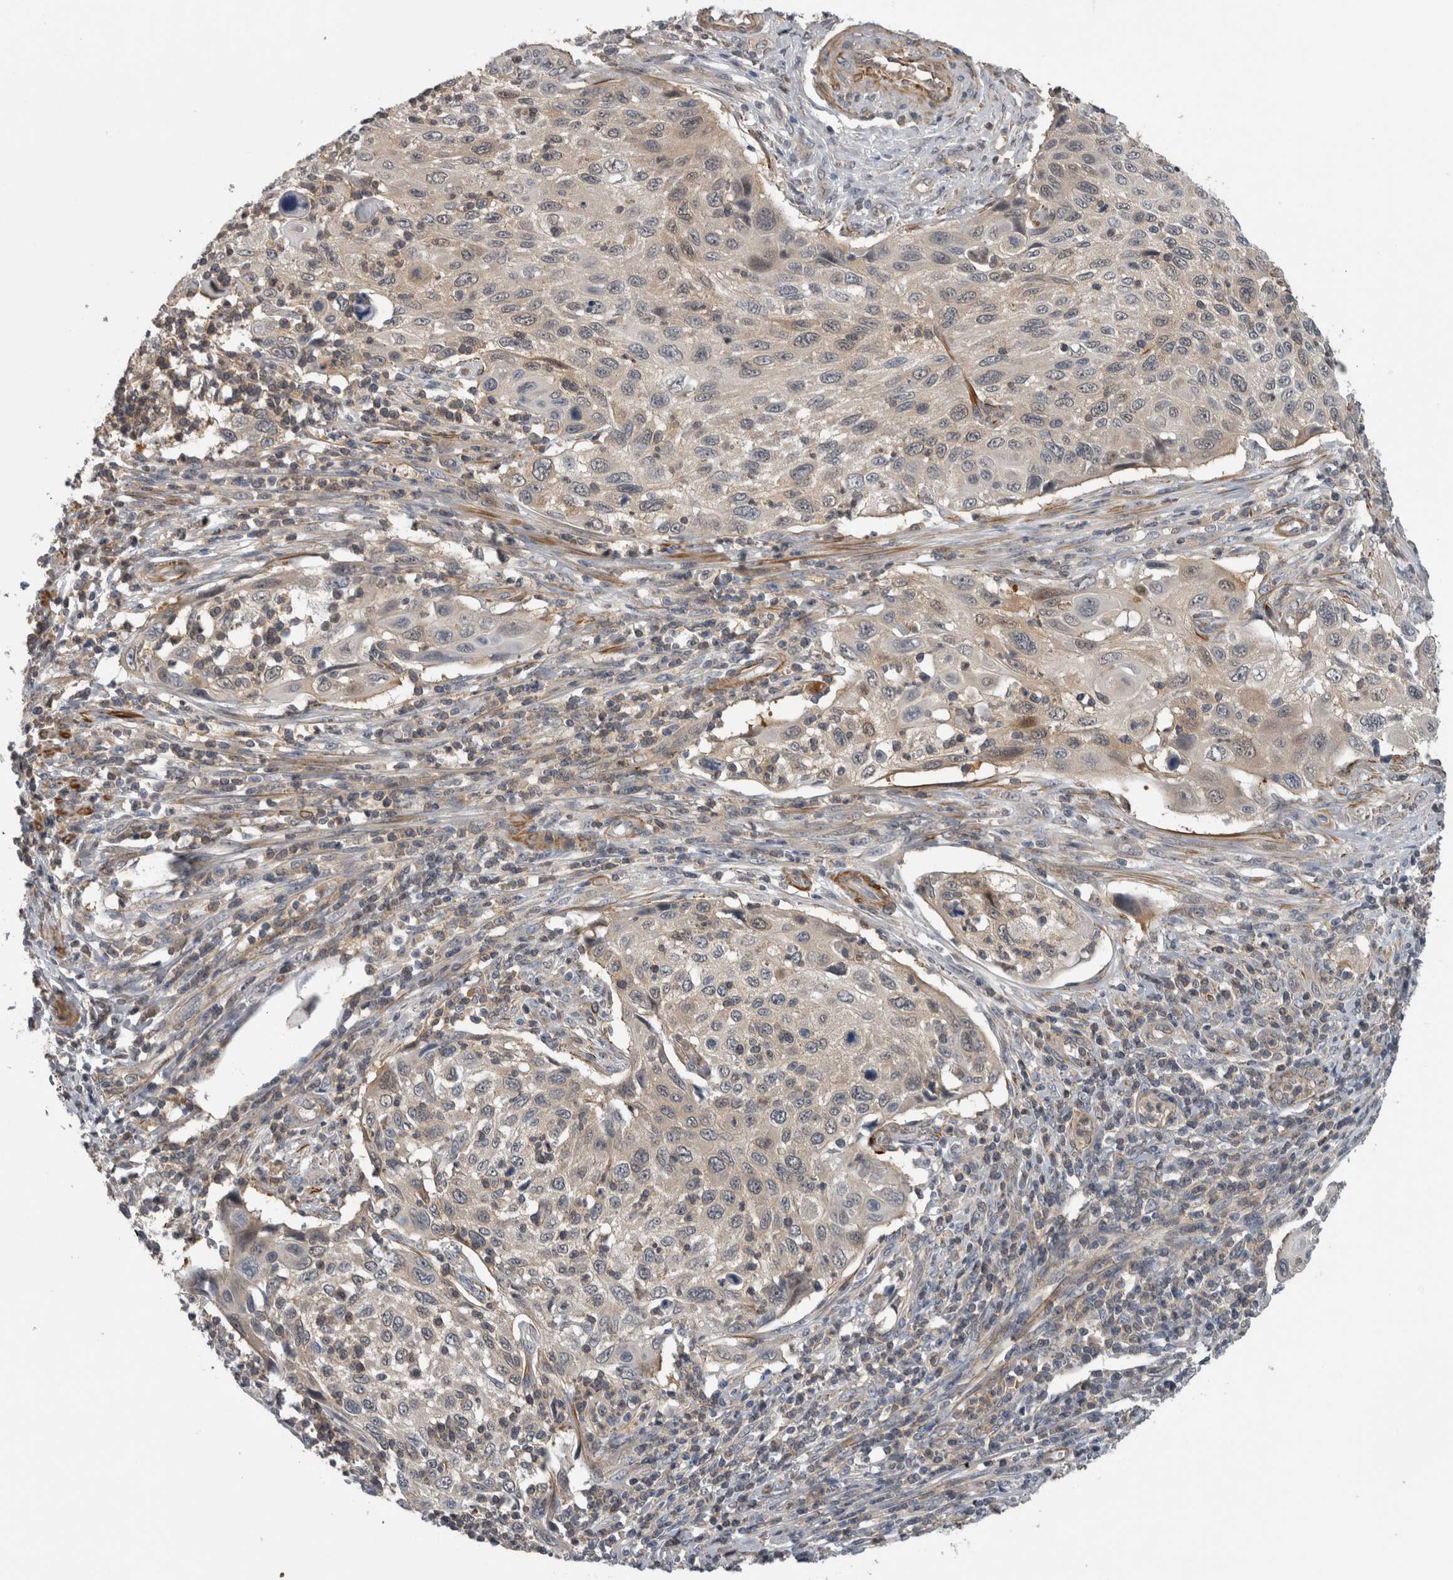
{"staining": {"intensity": "weak", "quantity": "<25%", "location": "cytoplasmic/membranous,nuclear"}, "tissue": "cervical cancer", "cell_type": "Tumor cells", "image_type": "cancer", "snomed": [{"axis": "morphology", "description": "Squamous cell carcinoma, NOS"}, {"axis": "topography", "description": "Cervix"}], "caption": "This is an immunohistochemistry micrograph of cervical cancer. There is no staining in tumor cells.", "gene": "NAPRT", "patient": {"sex": "female", "age": 70}}